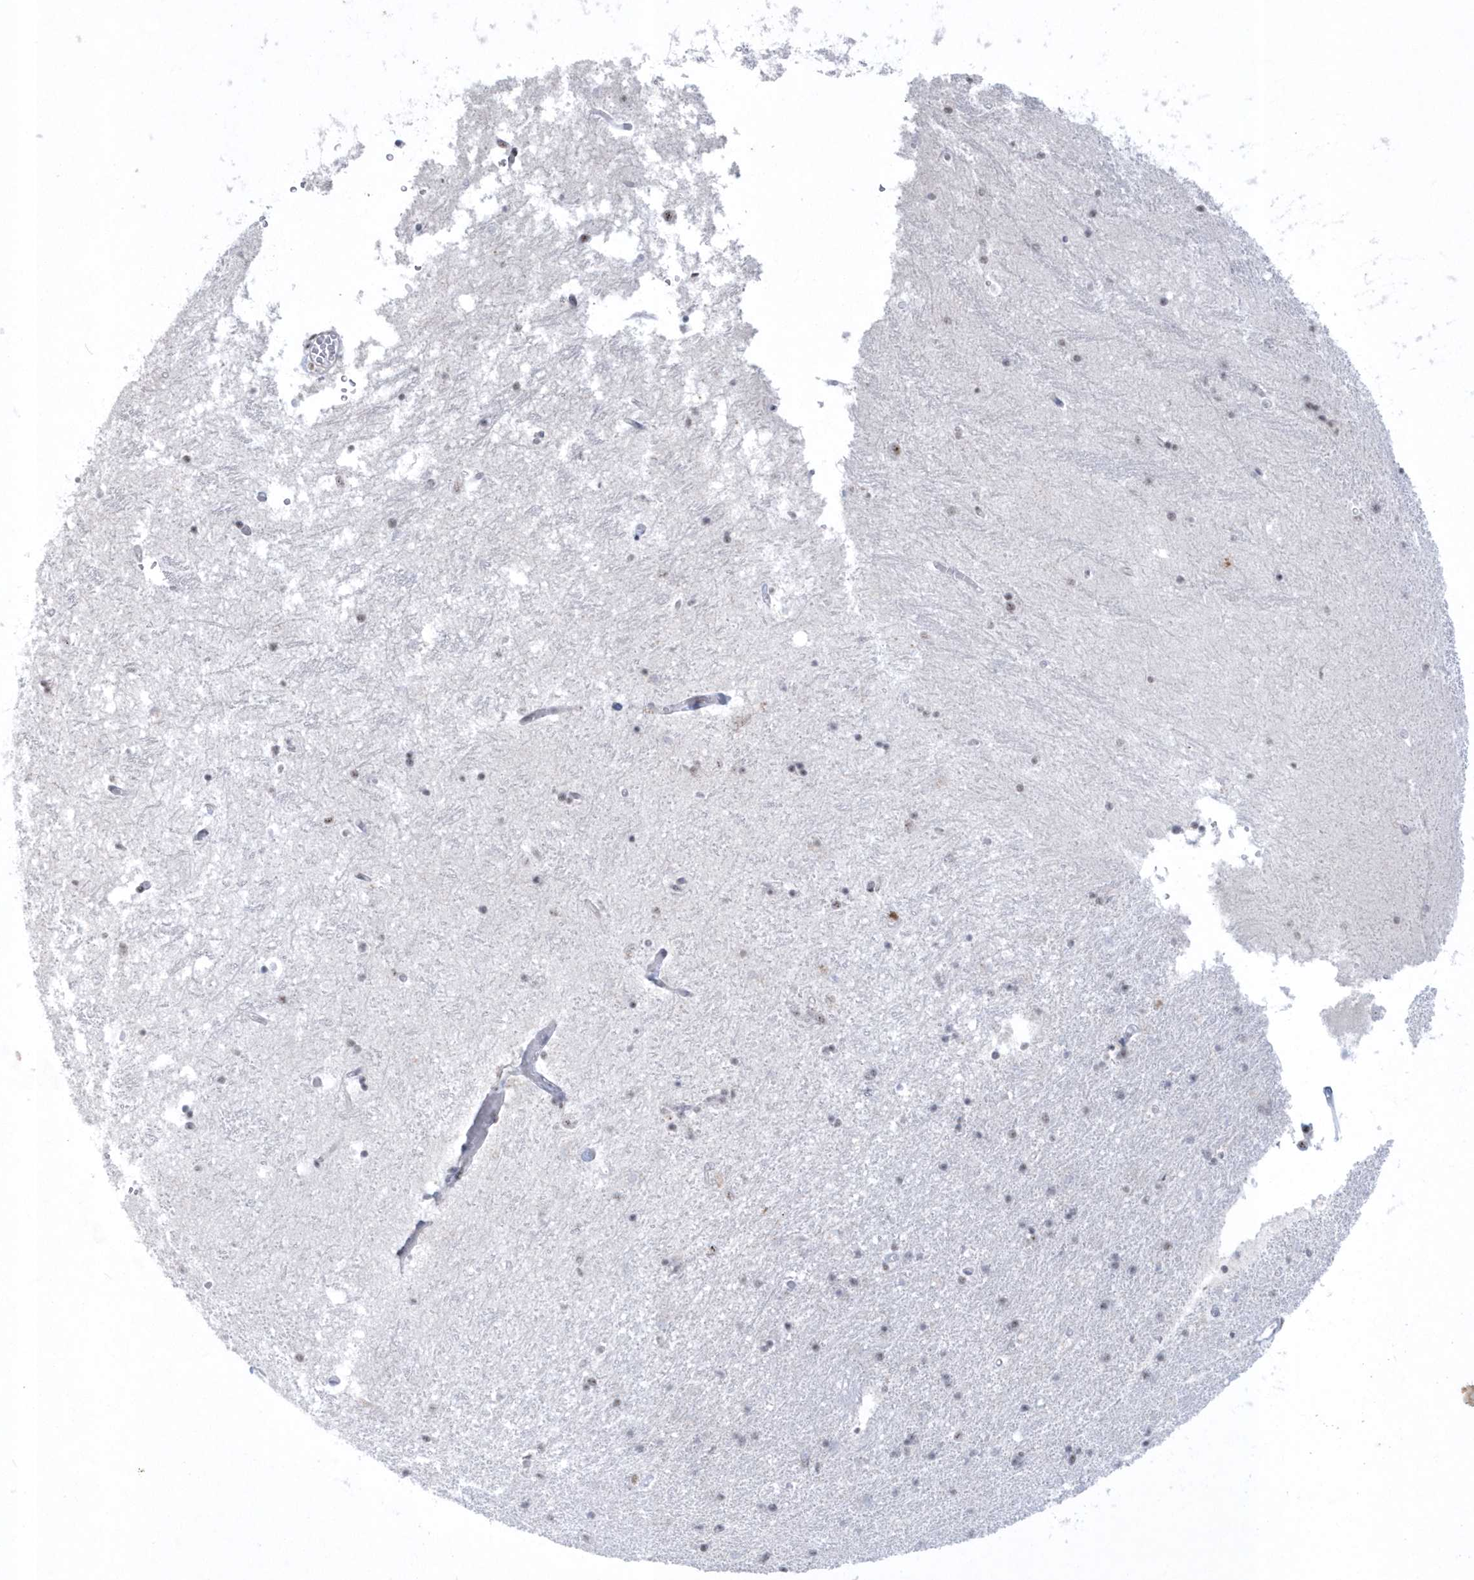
{"staining": {"intensity": "weak", "quantity": "<25%", "location": "nuclear"}, "tissue": "hippocampus", "cell_type": "Glial cells", "image_type": "normal", "snomed": [{"axis": "morphology", "description": "Normal tissue, NOS"}, {"axis": "topography", "description": "Hippocampus"}], "caption": "Immunohistochemical staining of benign hippocampus reveals no significant positivity in glial cells. (Brightfield microscopy of DAB (3,3'-diaminobenzidine) immunohistochemistry at high magnification).", "gene": "KDM6B", "patient": {"sex": "male", "age": 45}}